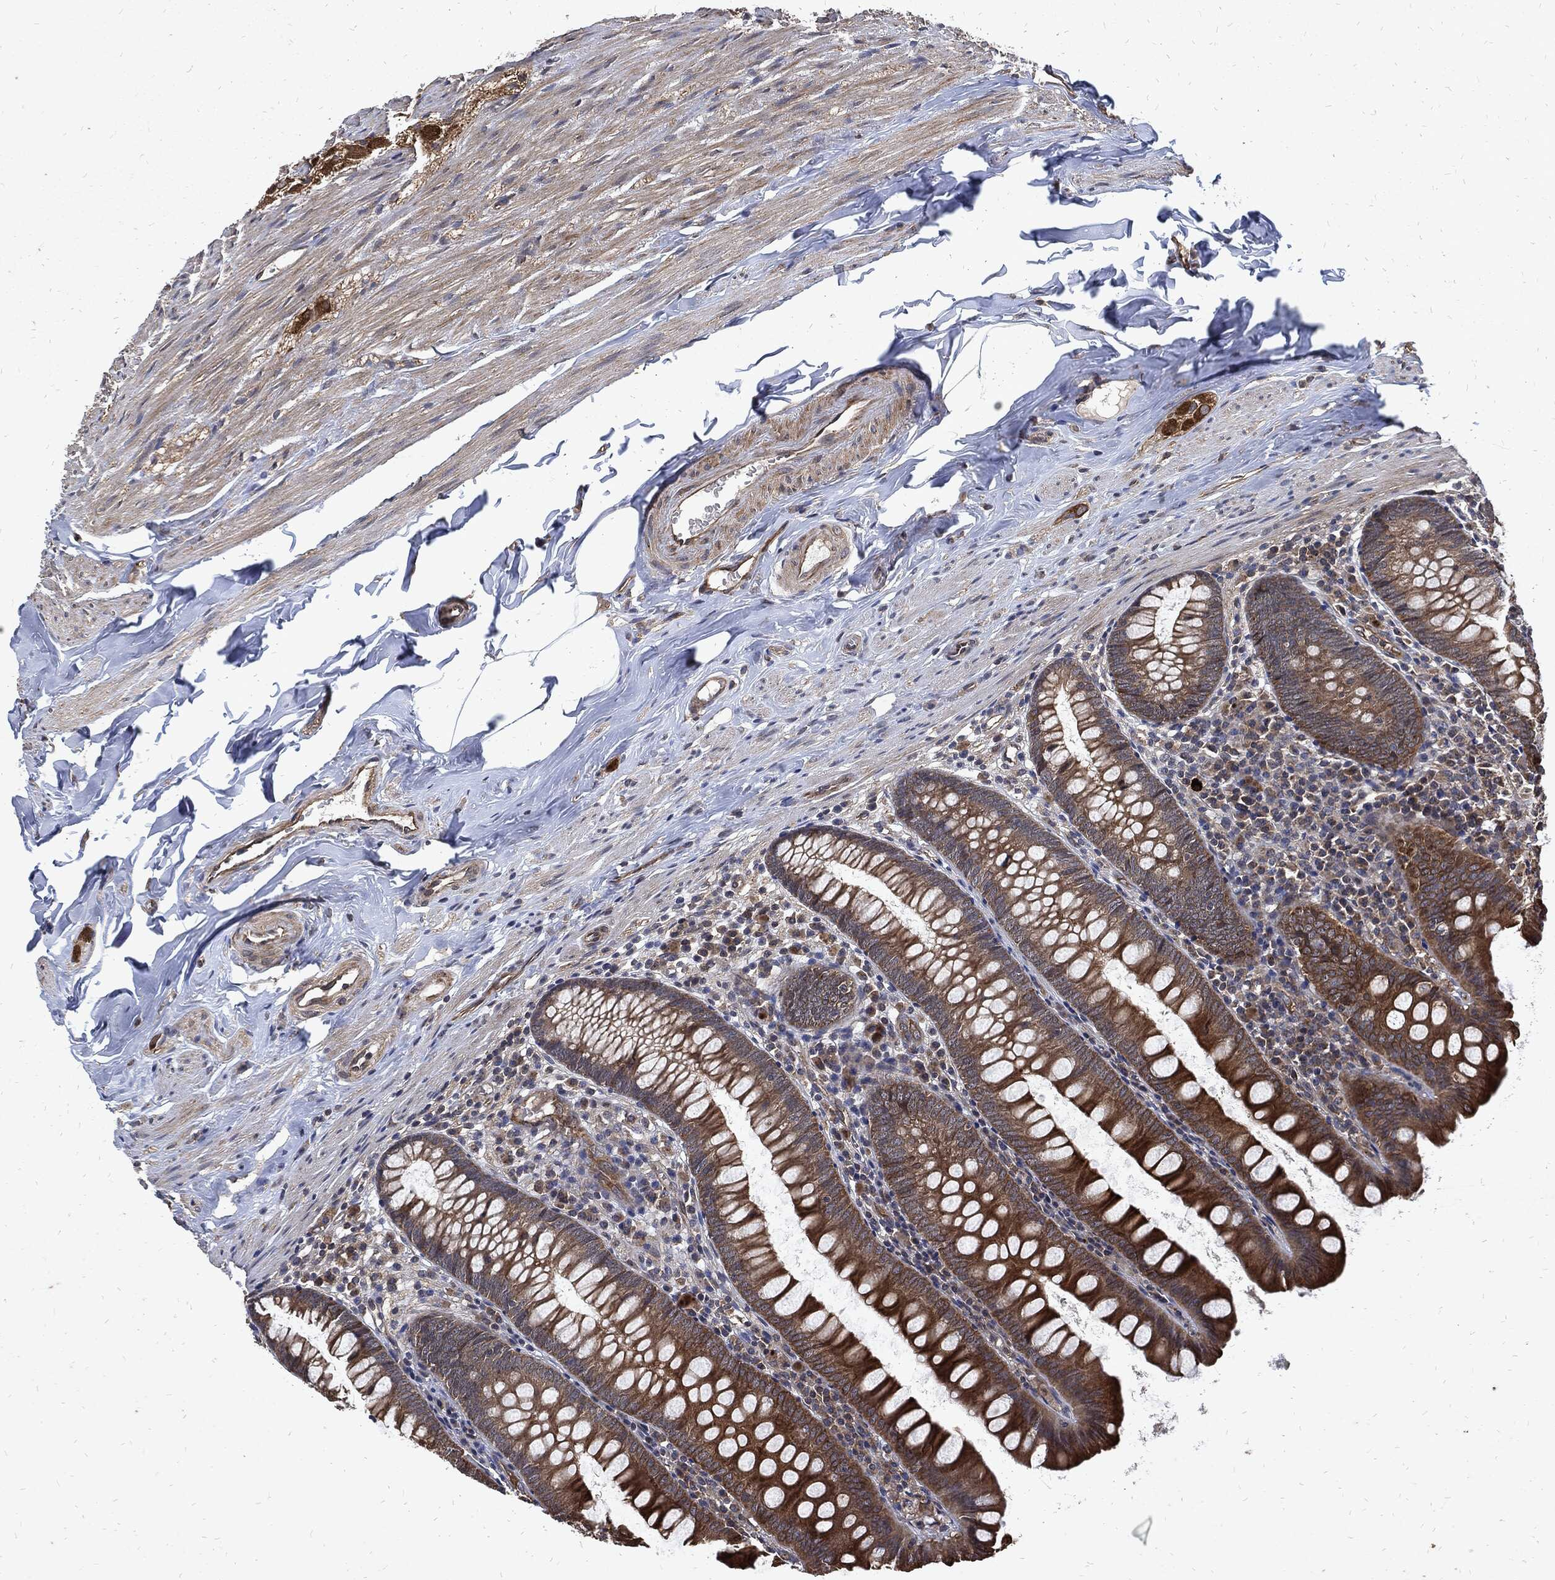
{"staining": {"intensity": "strong", "quantity": "25%-75%", "location": "cytoplasmic/membranous"}, "tissue": "appendix", "cell_type": "Glandular cells", "image_type": "normal", "snomed": [{"axis": "morphology", "description": "Normal tissue, NOS"}, {"axis": "topography", "description": "Appendix"}], "caption": "A high amount of strong cytoplasmic/membranous positivity is present in about 25%-75% of glandular cells in benign appendix.", "gene": "DCTN1", "patient": {"sex": "female", "age": 82}}